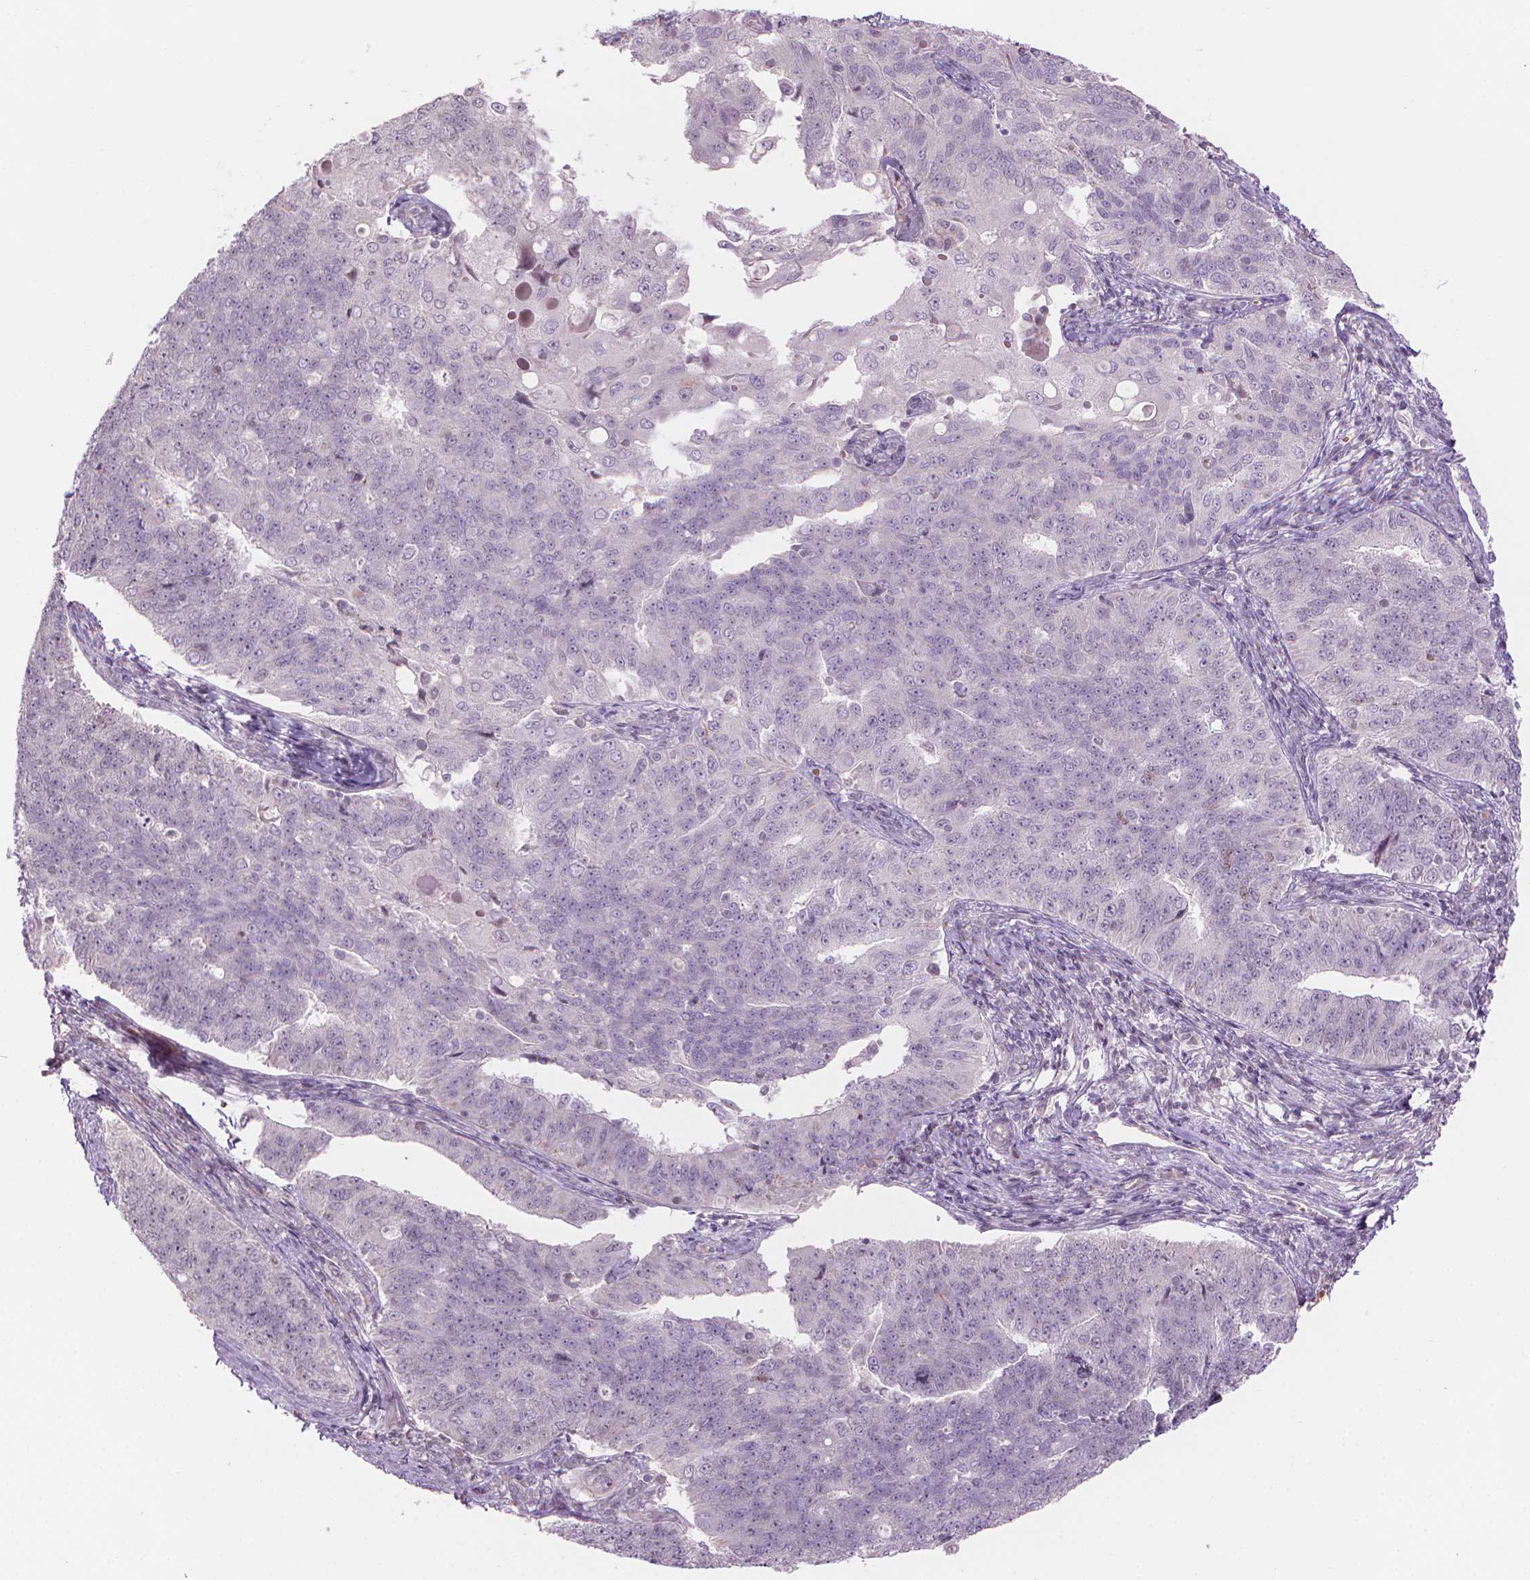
{"staining": {"intensity": "negative", "quantity": "none", "location": "none"}, "tissue": "endometrial cancer", "cell_type": "Tumor cells", "image_type": "cancer", "snomed": [{"axis": "morphology", "description": "Adenocarcinoma, NOS"}, {"axis": "topography", "description": "Endometrium"}], "caption": "A photomicrograph of adenocarcinoma (endometrial) stained for a protein displays no brown staining in tumor cells. The staining is performed using DAB (3,3'-diaminobenzidine) brown chromogen with nuclei counter-stained in using hematoxylin.", "gene": "IFFO1", "patient": {"sex": "female", "age": 43}}